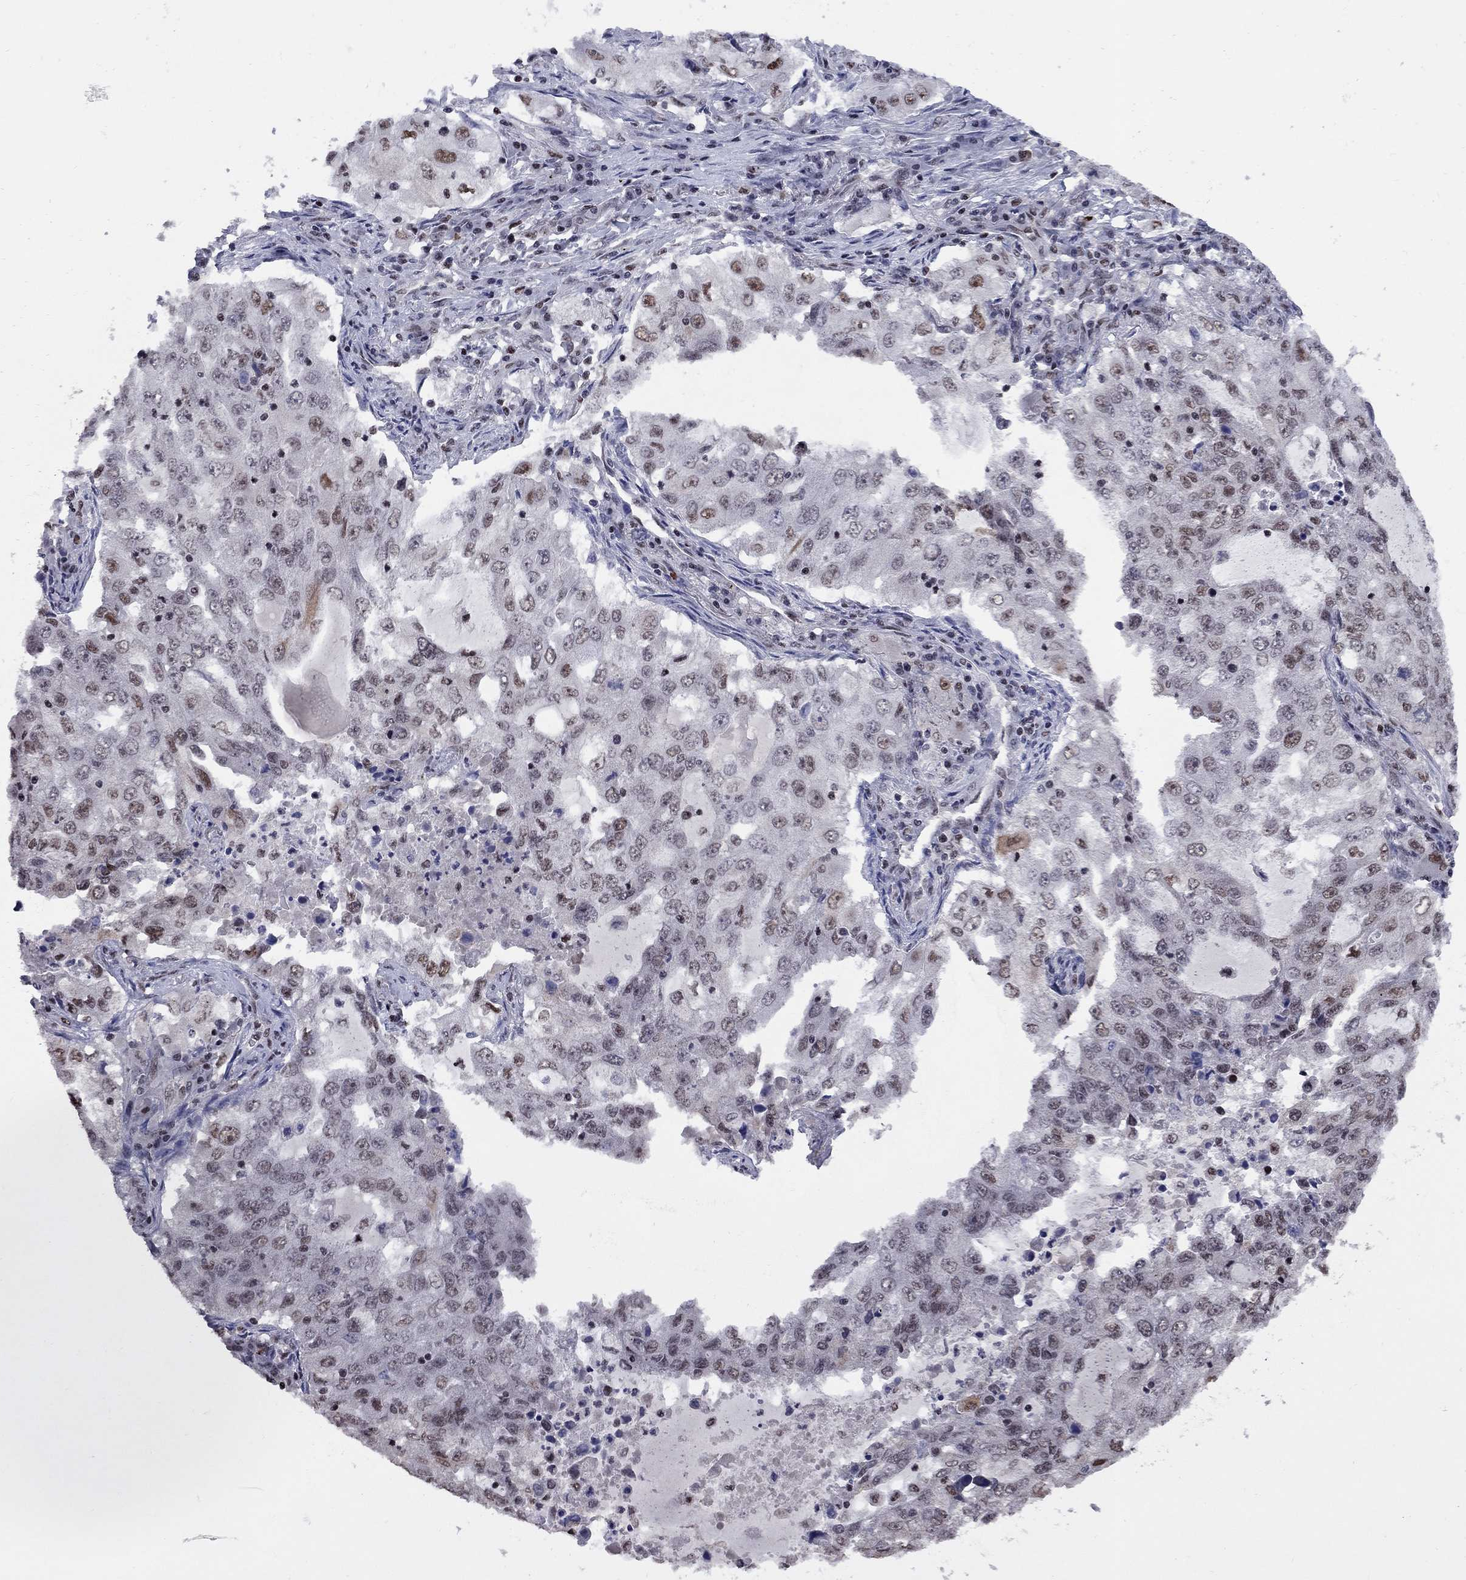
{"staining": {"intensity": "moderate", "quantity": "<25%", "location": "nuclear"}, "tissue": "lung cancer", "cell_type": "Tumor cells", "image_type": "cancer", "snomed": [{"axis": "morphology", "description": "Adenocarcinoma, NOS"}, {"axis": "topography", "description": "Lung"}], "caption": "This micrograph exhibits IHC staining of lung cancer (adenocarcinoma), with low moderate nuclear positivity in about <25% of tumor cells.", "gene": "TAF9", "patient": {"sex": "female", "age": 61}}